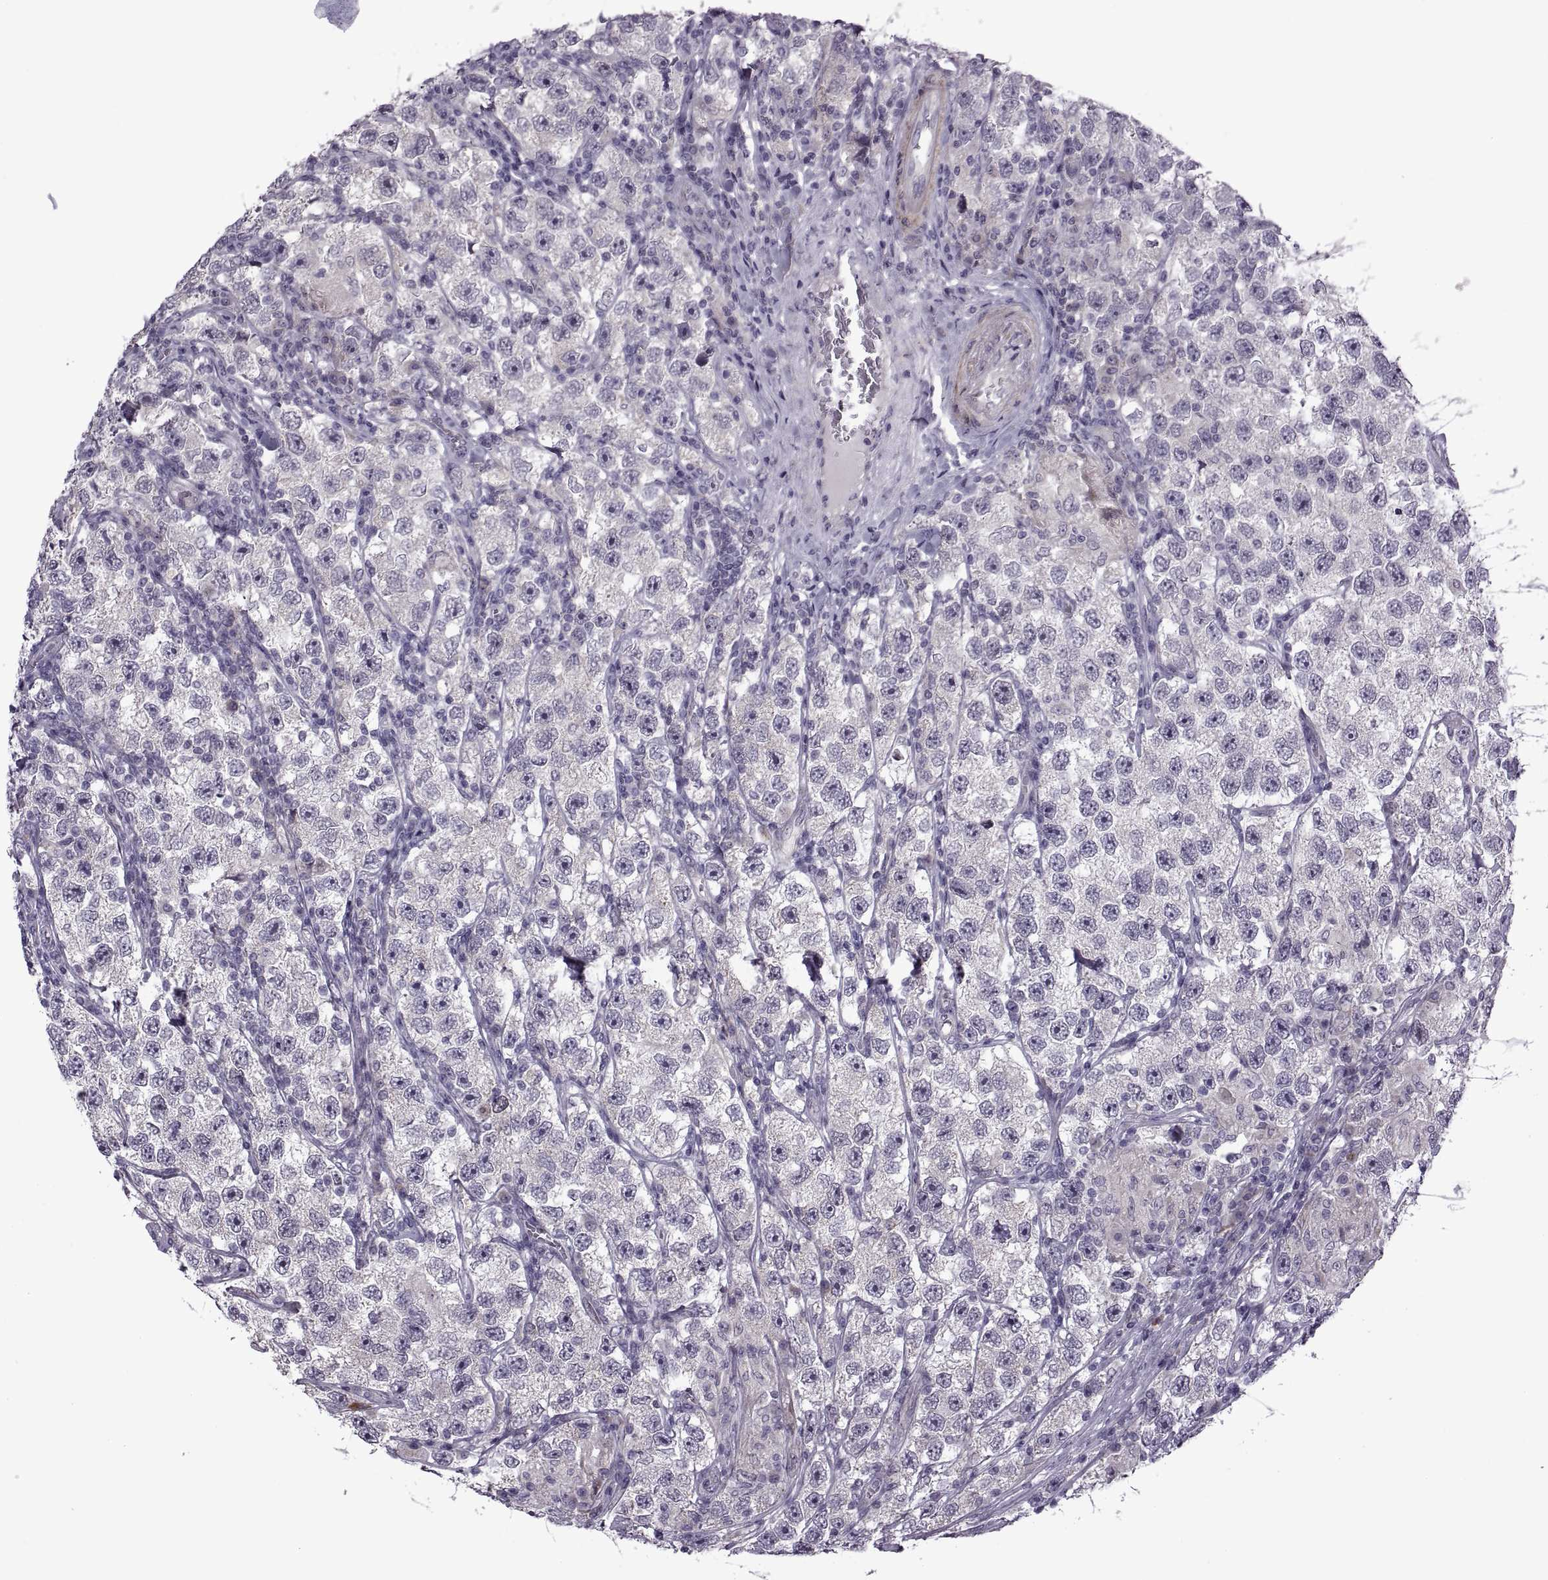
{"staining": {"intensity": "negative", "quantity": "none", "location": "none"}, "tissue": "testis cancer", "cell_type": "Tumor cells", "image_type": "cancer", "snomed": [{"axis": "morphology", "description": "Seminoma, NOS"}, {"axis": "topography", "description": "Testis"}], "caption": "High power microscopy photomicrograph of an immunohistochemistry (IHC) image of testis seminoma, revealing no significant staining in tumor cells. (IHC, brightfield microscopy, high magnification).", "gene": "RIPK4", "patient": {"sex": "male", "age": 26}}